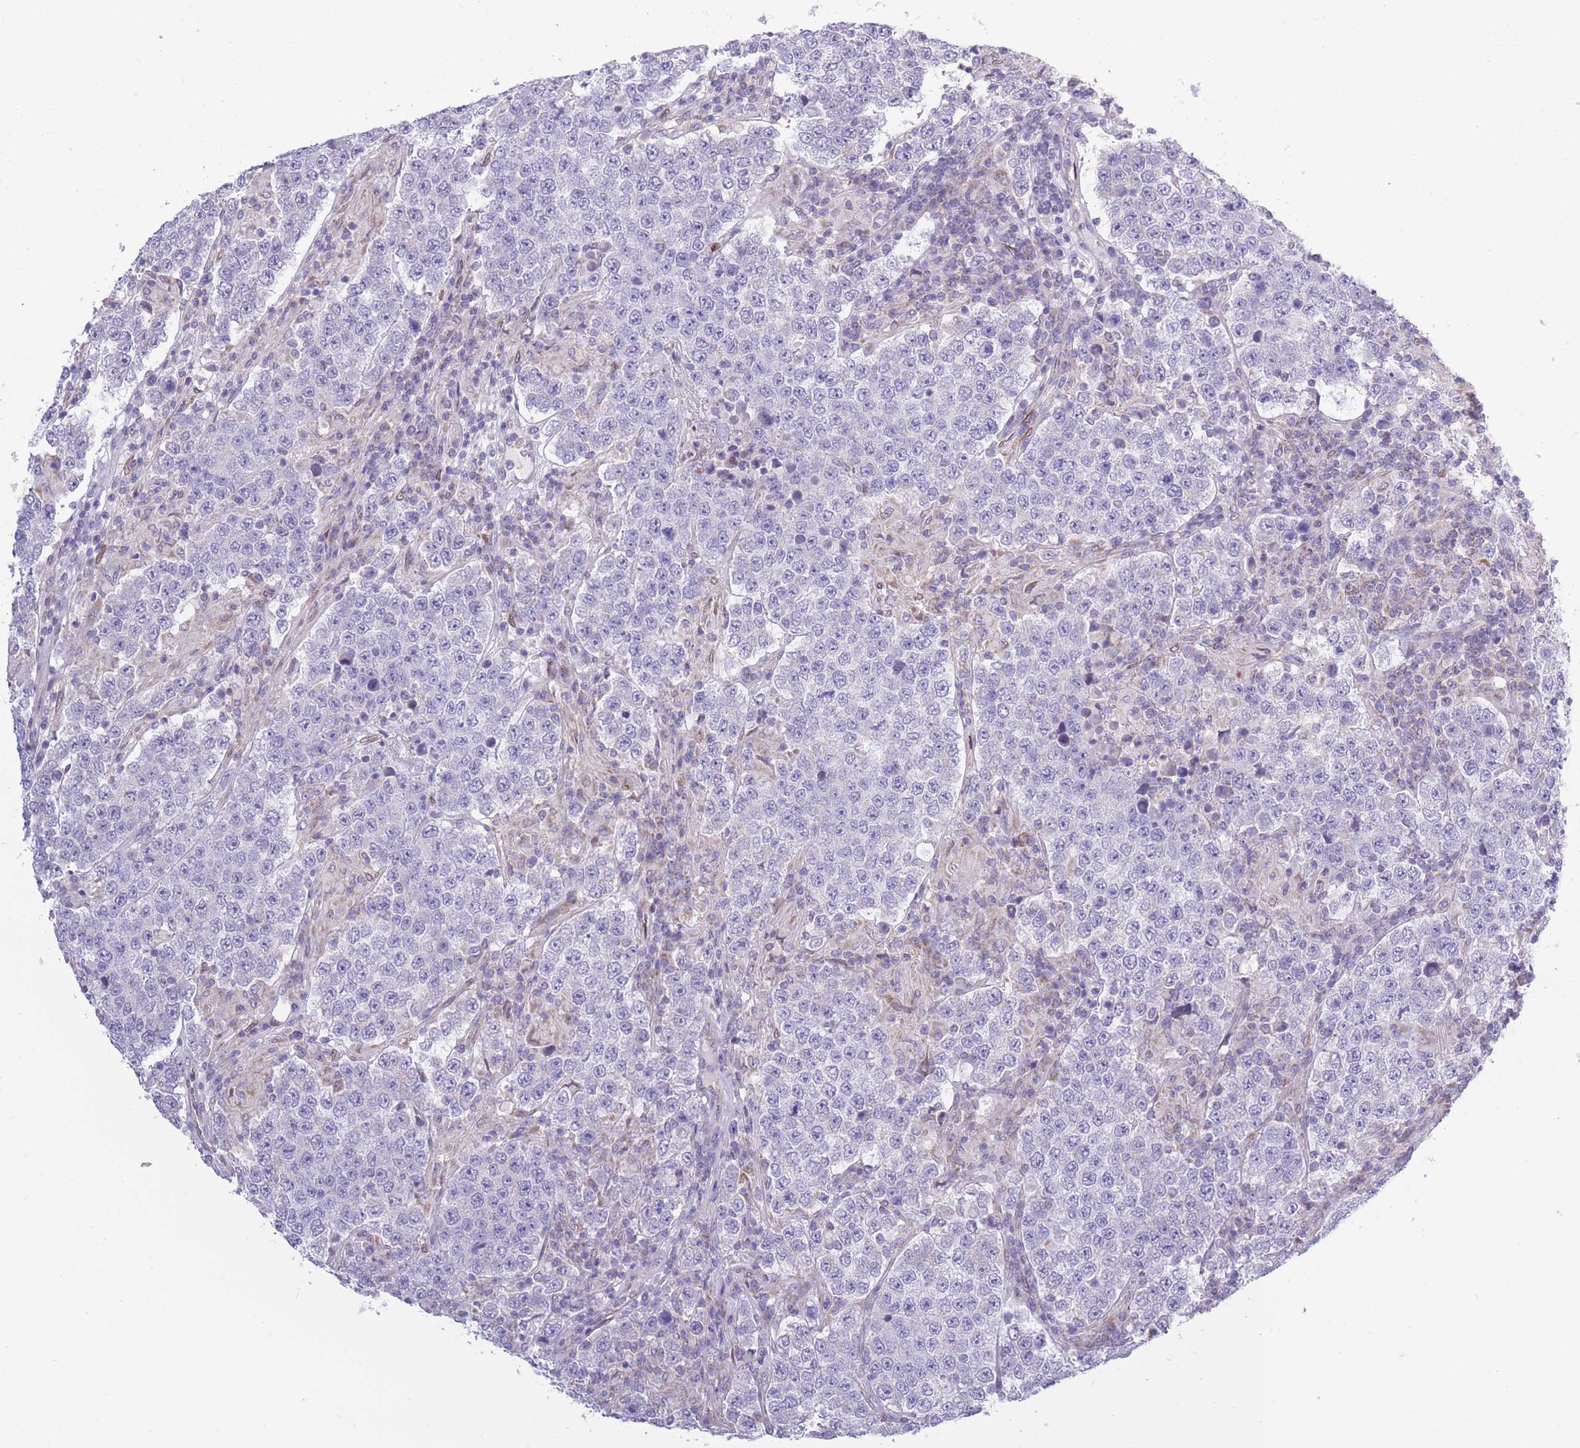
{"staining": {"intensity": "negative", "quantity": "none", "location": "none"}, "tissue": "testis cancer", "cell_type": "Tumor cells", "image_type": "cancer", "snomed": [{"axis": "morphology", "description": "Normal tissue, NOS"}, {"axis": "morphology", "description": "Urothelial carcinoma, High grade"}, {"axis": "morphology", "description": "Seminoma, NOS"}, {"axis": "morphology", "description": "Carcinoma, Embryonal, NOS"}, {"axis": "topography", "description": "Urinary bladder"}, {"axis": "topography", "description": "Testis"}], "caption": "High magnification brightfield microscopy of testis cancer (urothelial carcinoma (high-grade)) stained with DAB (brown) and counterstained with hematoxylin (blue): tumor cells show no significant positivity.", "gene": "PDHA1", "patient": {"sex": "male", "age": 41}}